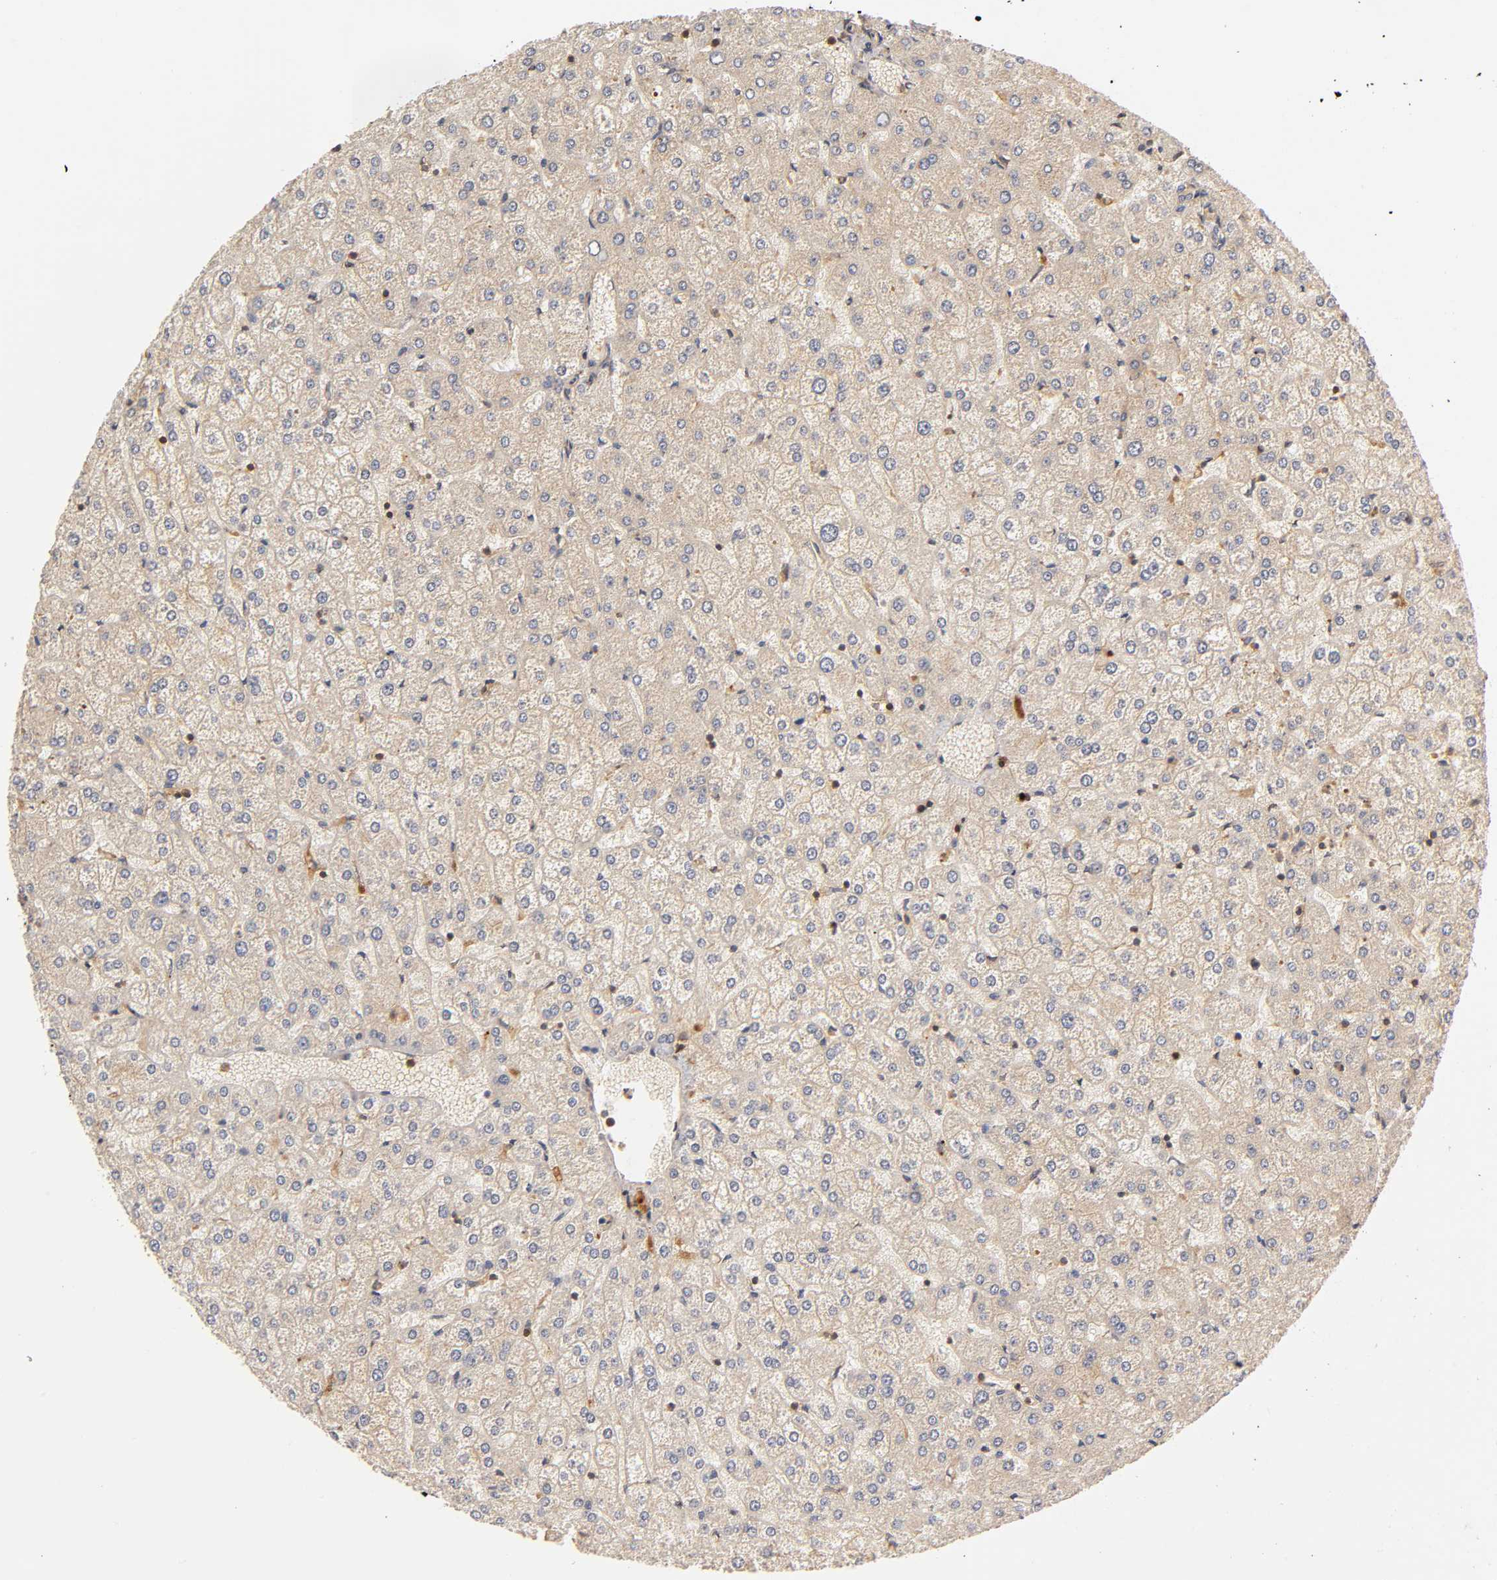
{"staining": {"intensity": "negative", "quantity": "none", "location": "none"}, "tissue": "liver", "cell_type": "Cholangiocytes", "image_type": "normal", "snomed": [{"axis": "morphology", "description": "Normal tissue, NOS"}, {"axis": "topography", "description": "Liver"}], "caption": "Unremarkable liver was stained to show a protein in brown. There is no significant staining in cholangiocytes. (DAB immunohistochemistry (IHC), high magnification).", "gene": "RHOA", "patient": {"sex": "female", "age": 32}}